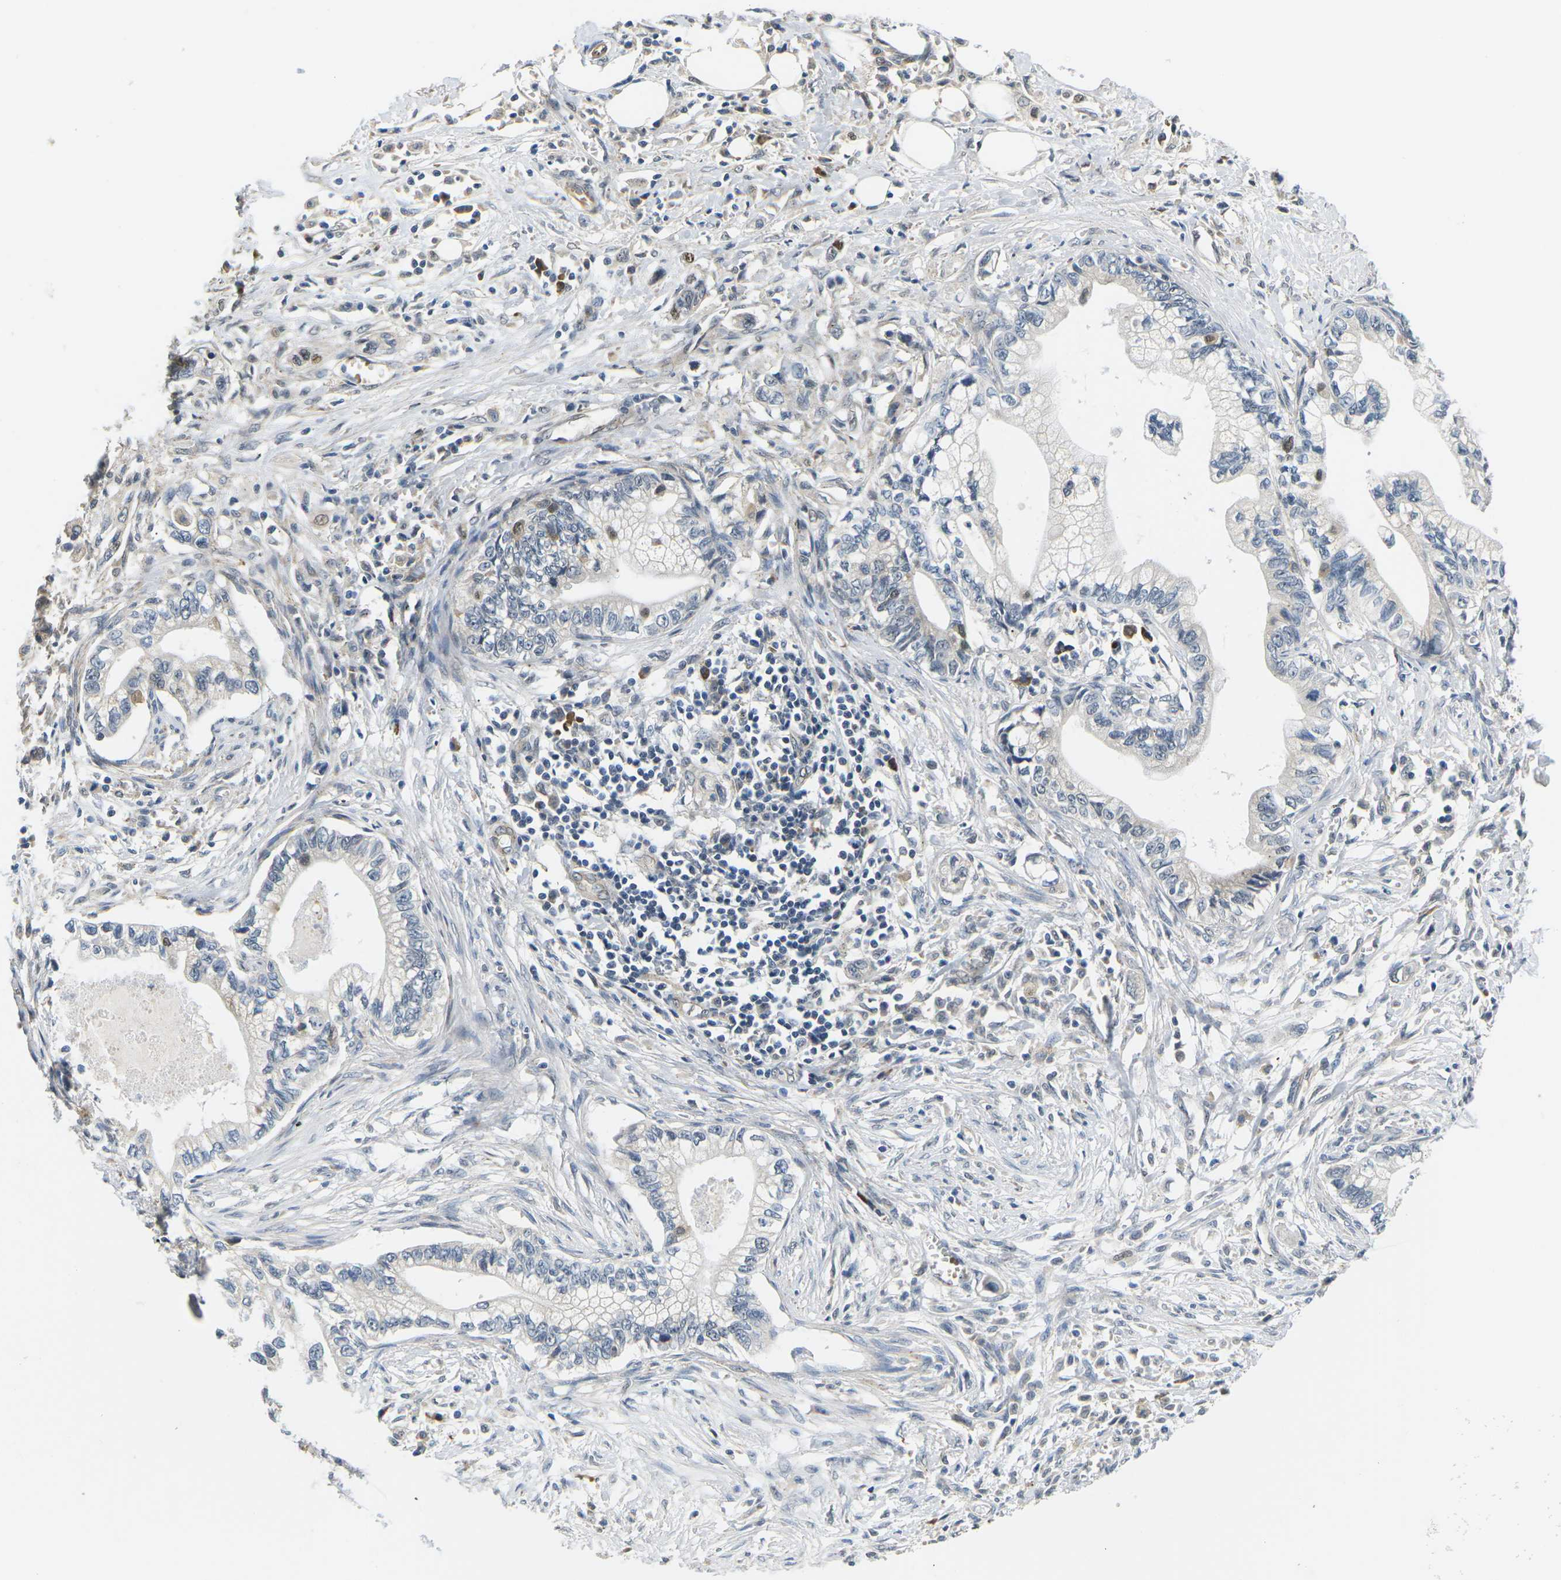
{"staining": {"intensity": "negative", "quantity": "none", "location": "none"}, "tissue": "pancreatic cancer", "cell_type": "Tumor cells", "image_type": "cancer", "snomed": [{"axis": "morphology", "description": "Adenocarcinoma, NOS"}, {"axis": "topography", "description": "Pancreas"}], "caption": "There is no significant positivity in tumor cells of adenocarcinoma (pancreatic).", "gene": "ERBB4", "patient": {"sex": "male", "age": 56}}